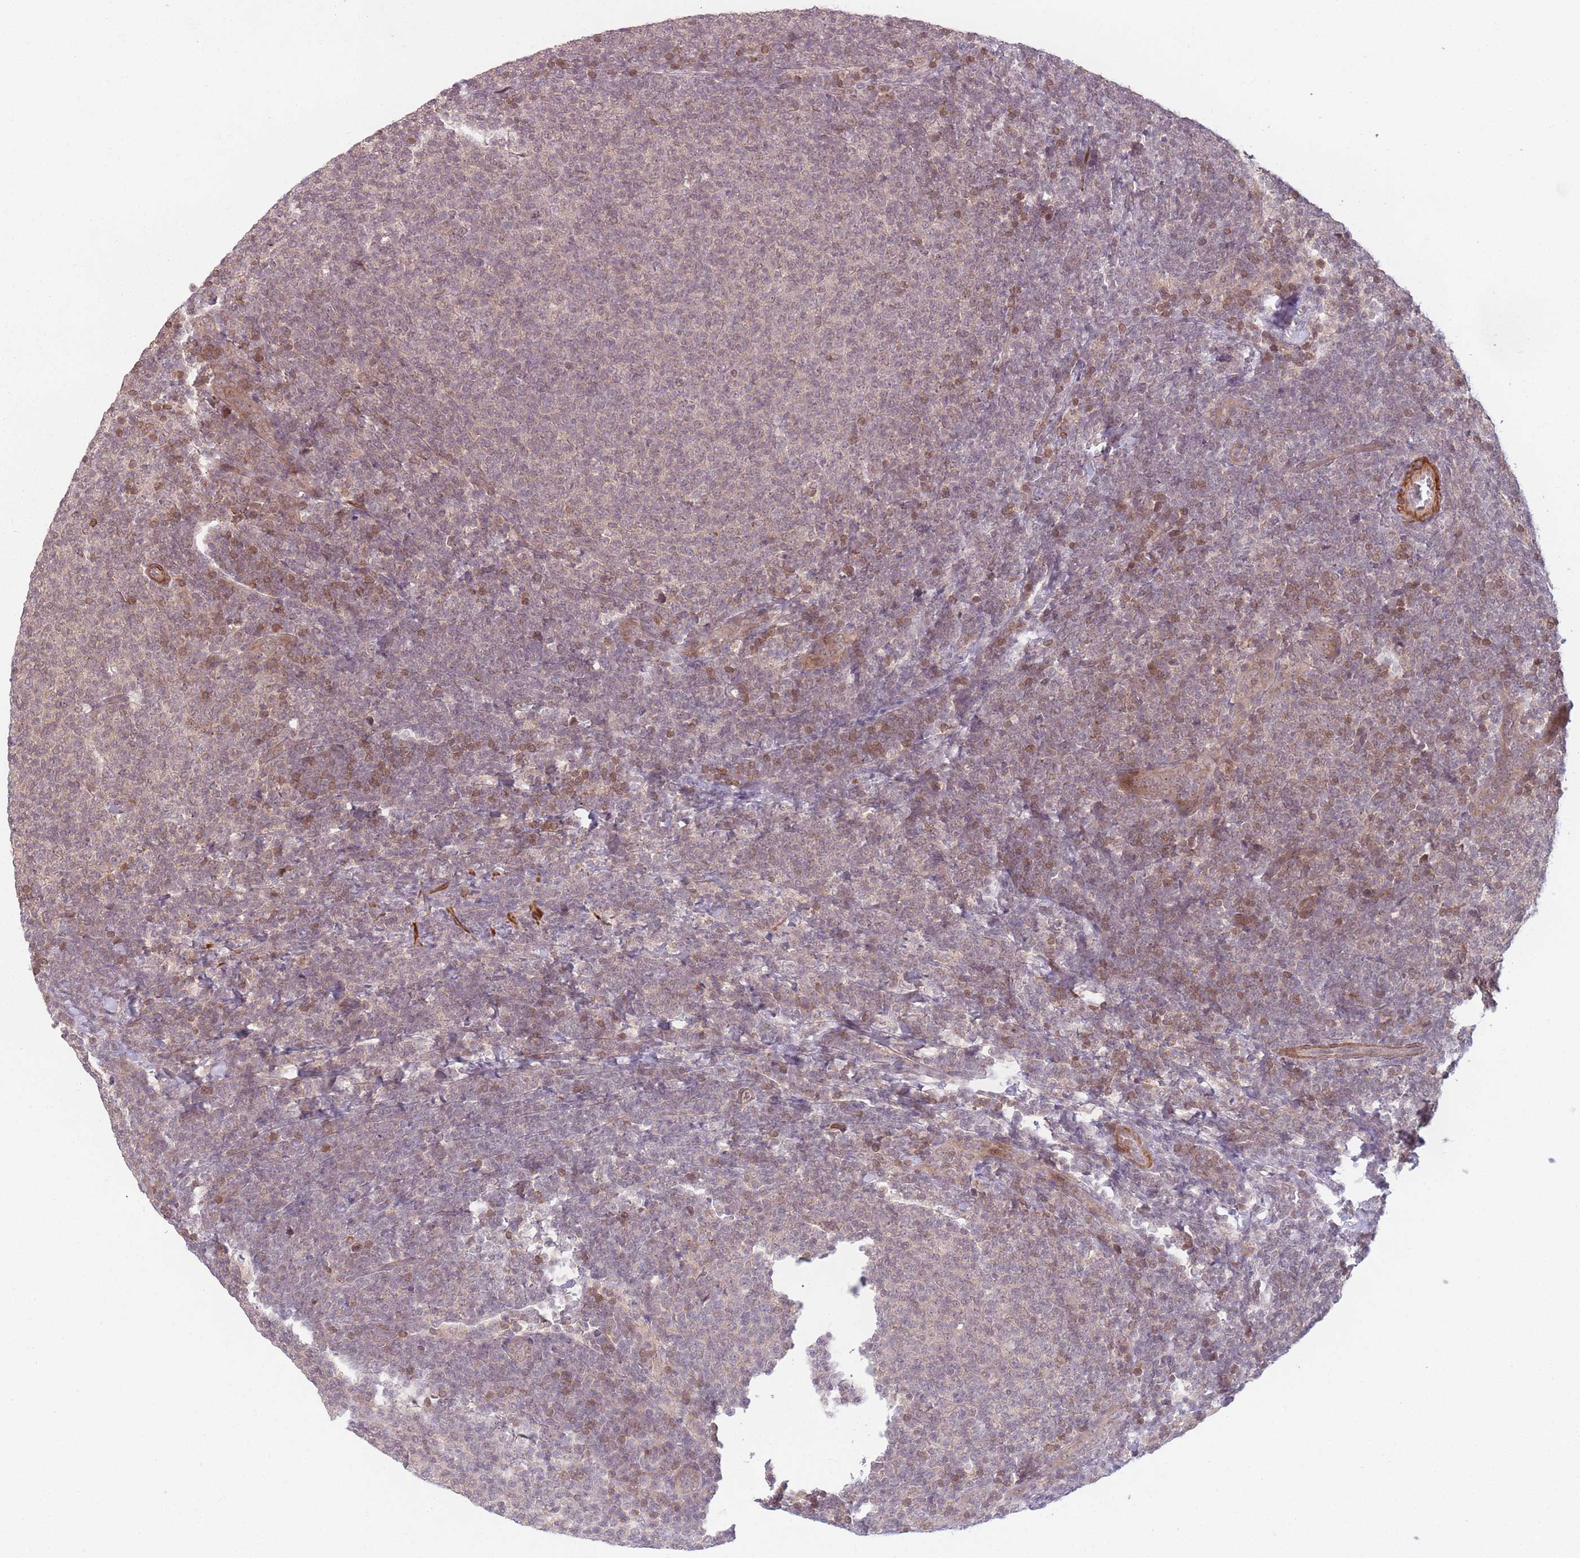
{"staining": {"intensity": "moderate", "quantity": "<25%", "location": "cytoplasmic/membranous"}, "tissue": "lymphoma", "cell_type": "Tumor cells", "image_type": "cancer", "snomed": [{"axis": "morphology", "description": "Malignant lymphoma, non-Hodgkin's type, Low grade"}, {"axis": "topography", "description": "Lymph node"}], "caption": "Protein staining of low-grade malignant lymphoma, non-Hodgkin's type tissue exhibits moderate cytoplasmic/membranous expression in approximately <25% of tumor cells.", "gene": "CCDC154", "patient": {"sex": "male", "age": 66}}